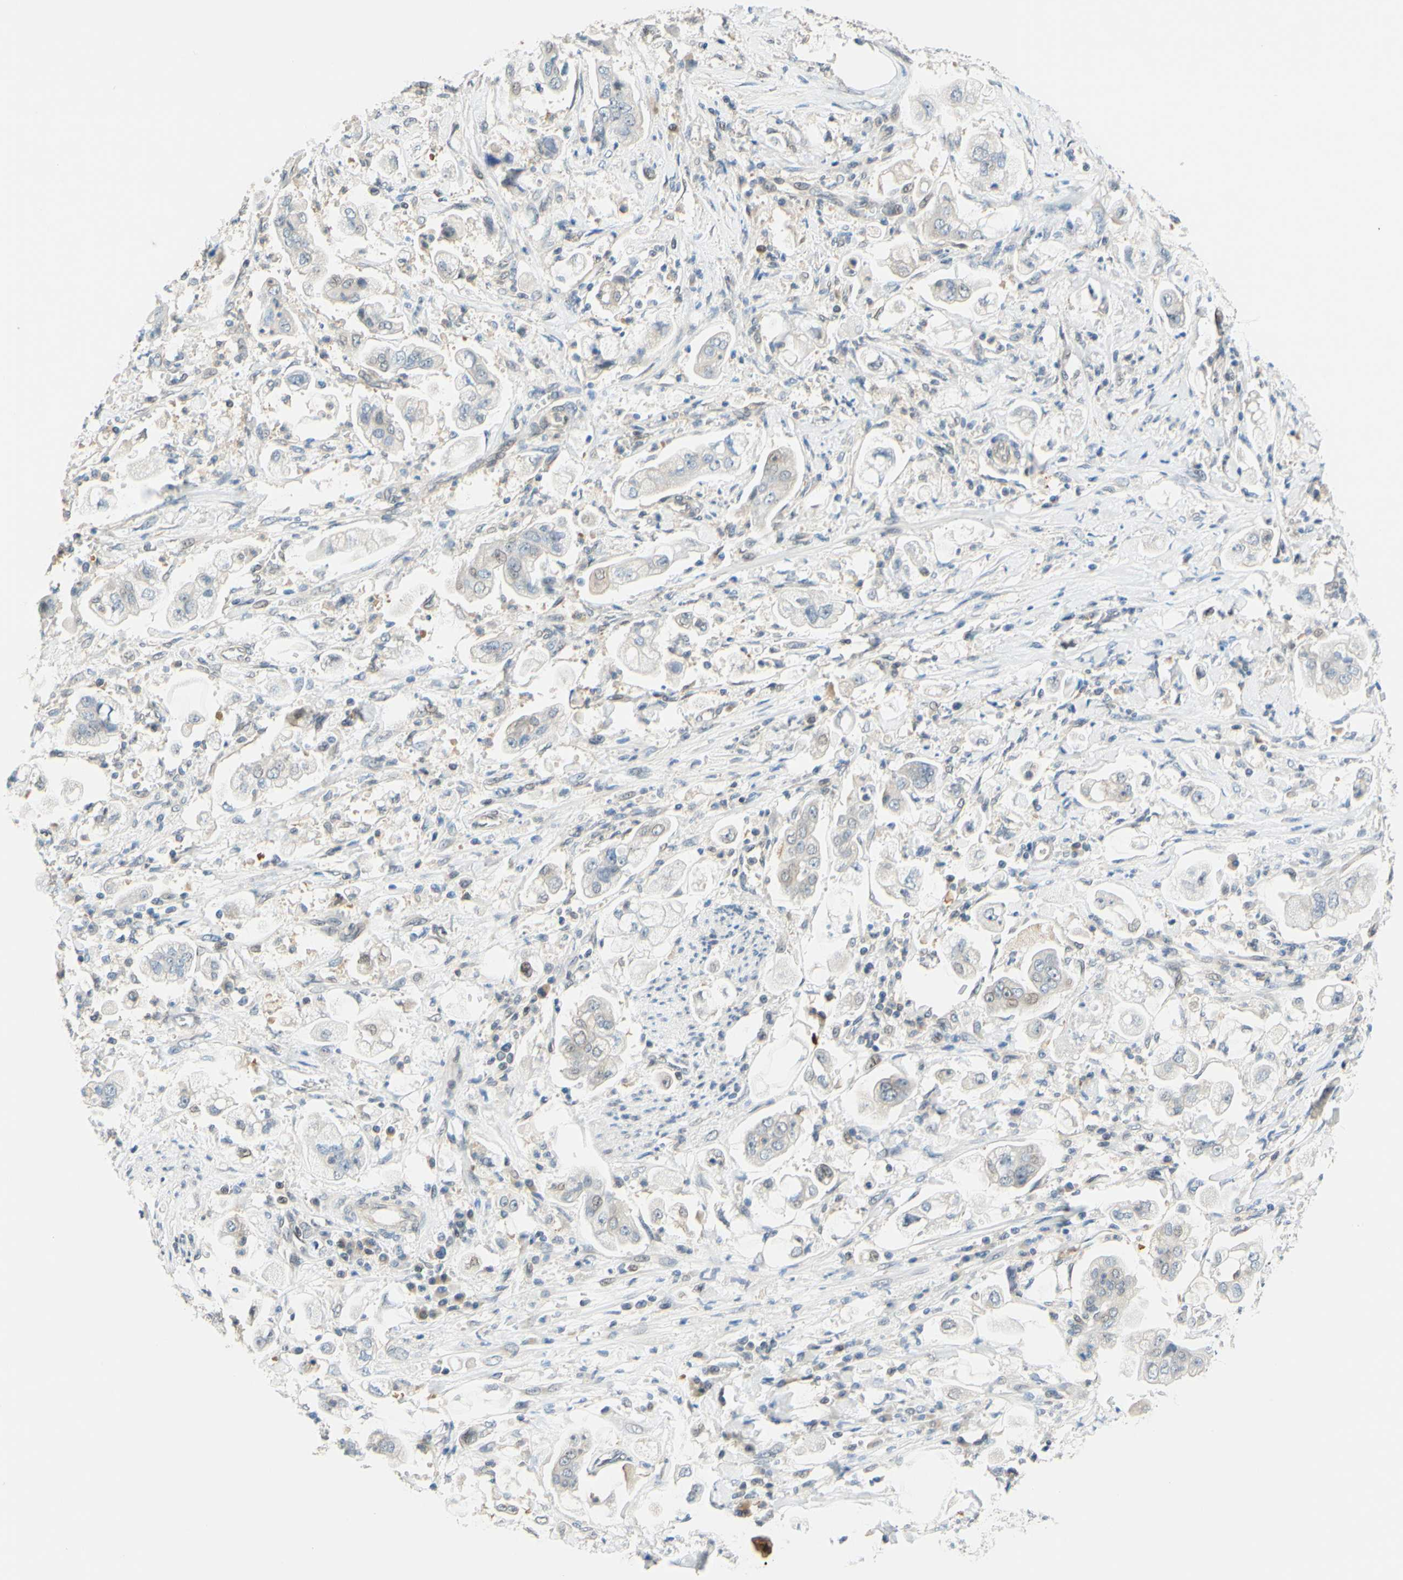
{"staining": {"intensity": "negative", "quantity": "none", "location": "none"}, "tissue": "stomach cancer", "cell_type": "Tumor cells", "image_type": "cancer", "snomed": [{"axis": "morphology", "description": "Adenocarcinoma, NOS"}, {"axis": "topography", "description": "Stomach"}], "caption": "Tumor cells are negative for brown protein staining in stomach adenocarcinoma. (Stains: DAB immunohistochemistry (IHC) with hematoxylin counter stain, Microscopy: brightfield microscopy at high magnification).", "gene": "C2CD2L", "patient": {"sex": "male", "age": 62}}